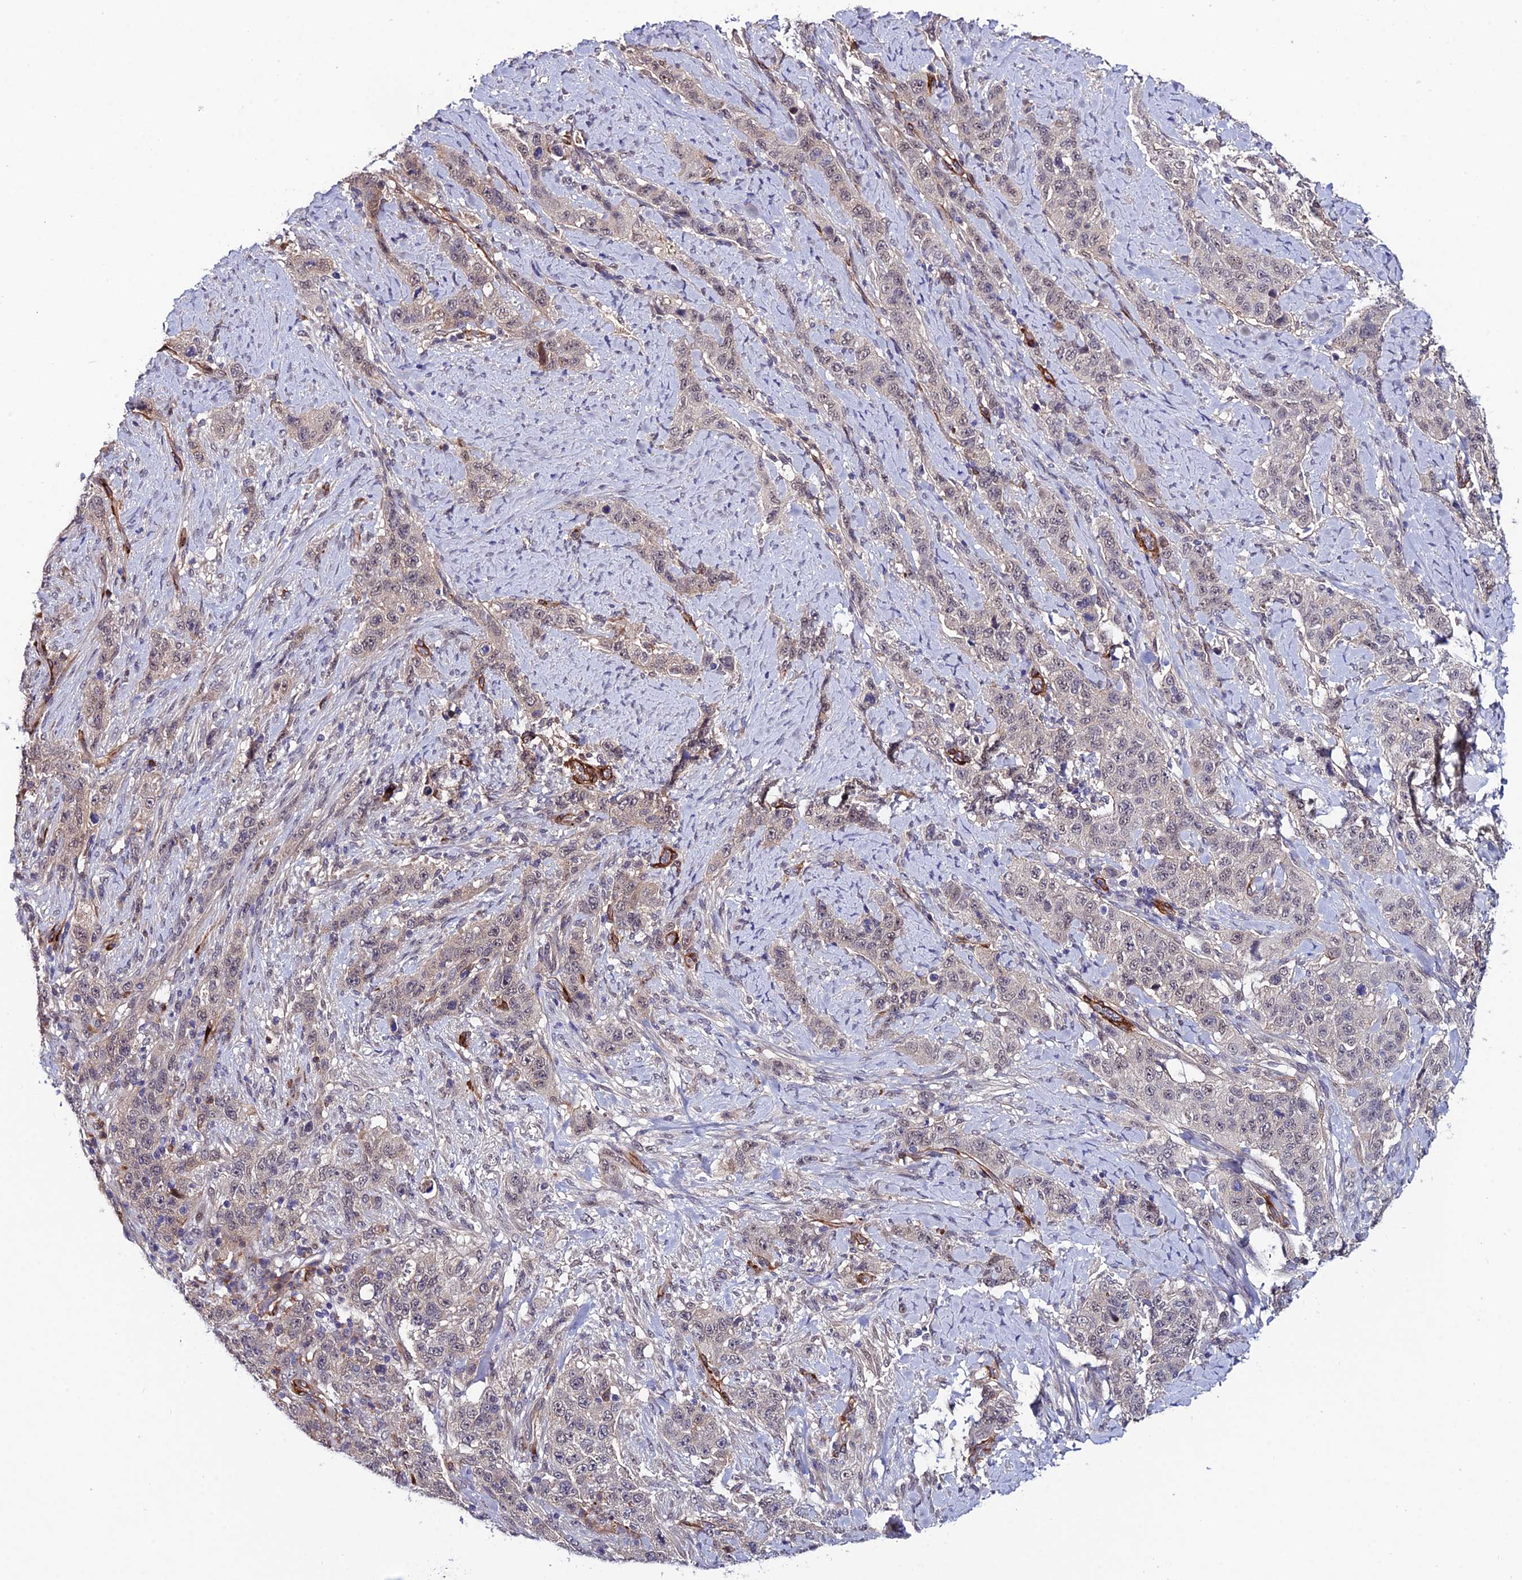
{"staining": {"intensity": "weak", "quantity": "<25%", "location": "cytoplasmic/membranous"}, "tissue": "stomach cancer", "cell_type": "Tumor cells", "image_type": "cancer", "snomed": [{"axis": "morphology", "description": "Adenocarcinoma, NOS"}, {"axis": "topography", "description": "Stomach"}], "caption": "Stomach cancer was stained to show a protein in brown. There is no significant positivity in tumor cells.", "gene": "SYT15", "patient": {"sex": "male", "age": 48}}